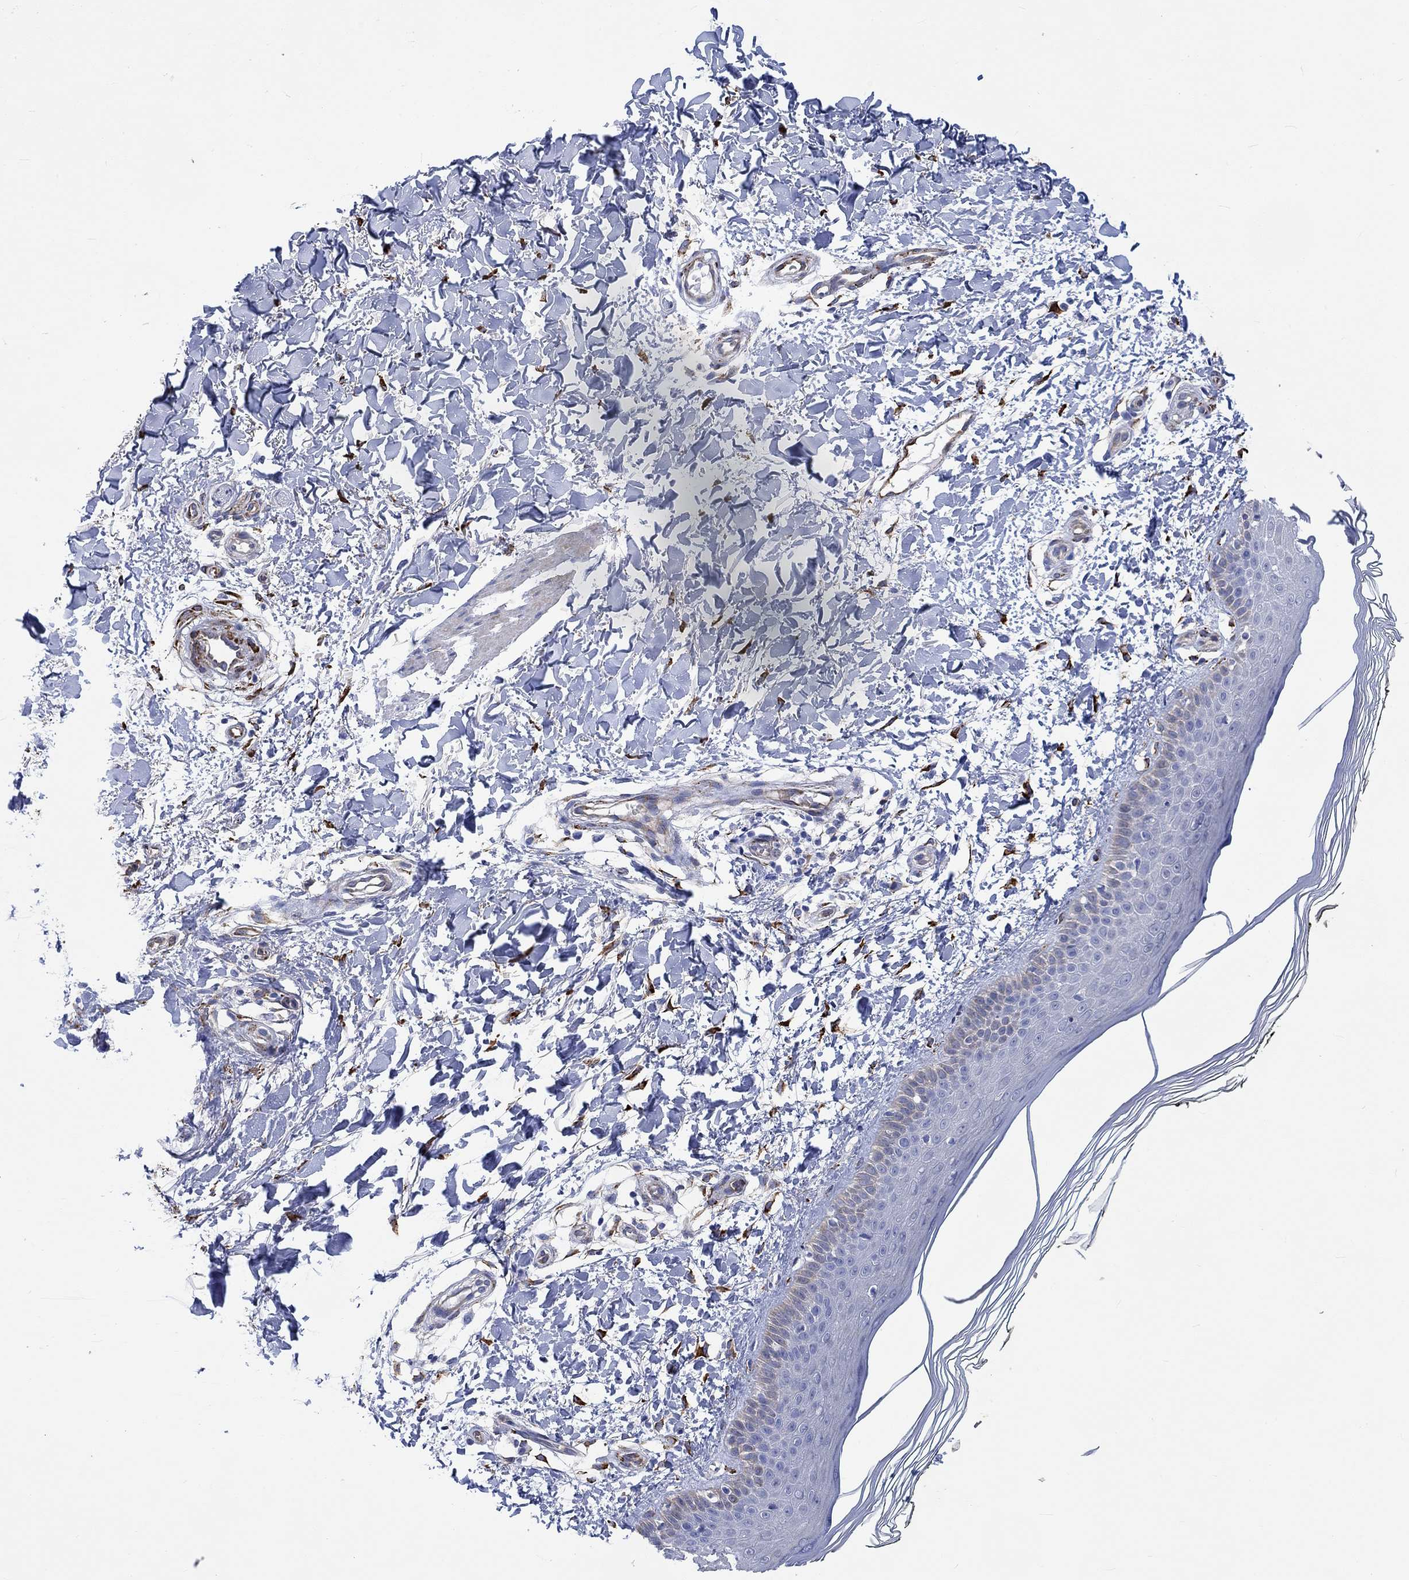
{"staining": {"intensity": "negative", "quantity": "none", "location": "none"}, "tissue": "skin", "cell_type": "Fibroblasts", "image_type": "normal", "snomed": [{"axis": "morphology", "description": "Normal tissue, NOS"}, {"axis": "topography", "description": "Skin"}], "caption": "The immunohistochemistry (IHC) image has no significant positivity in fibroblasts of skin. Brightfield microscopy of immunohistochemistry stained with DAB (brown) and hematoxylin (blue), captured at high magnification.", "gene": "TGM2", "patient": {"sex": "female", "age": 62}}